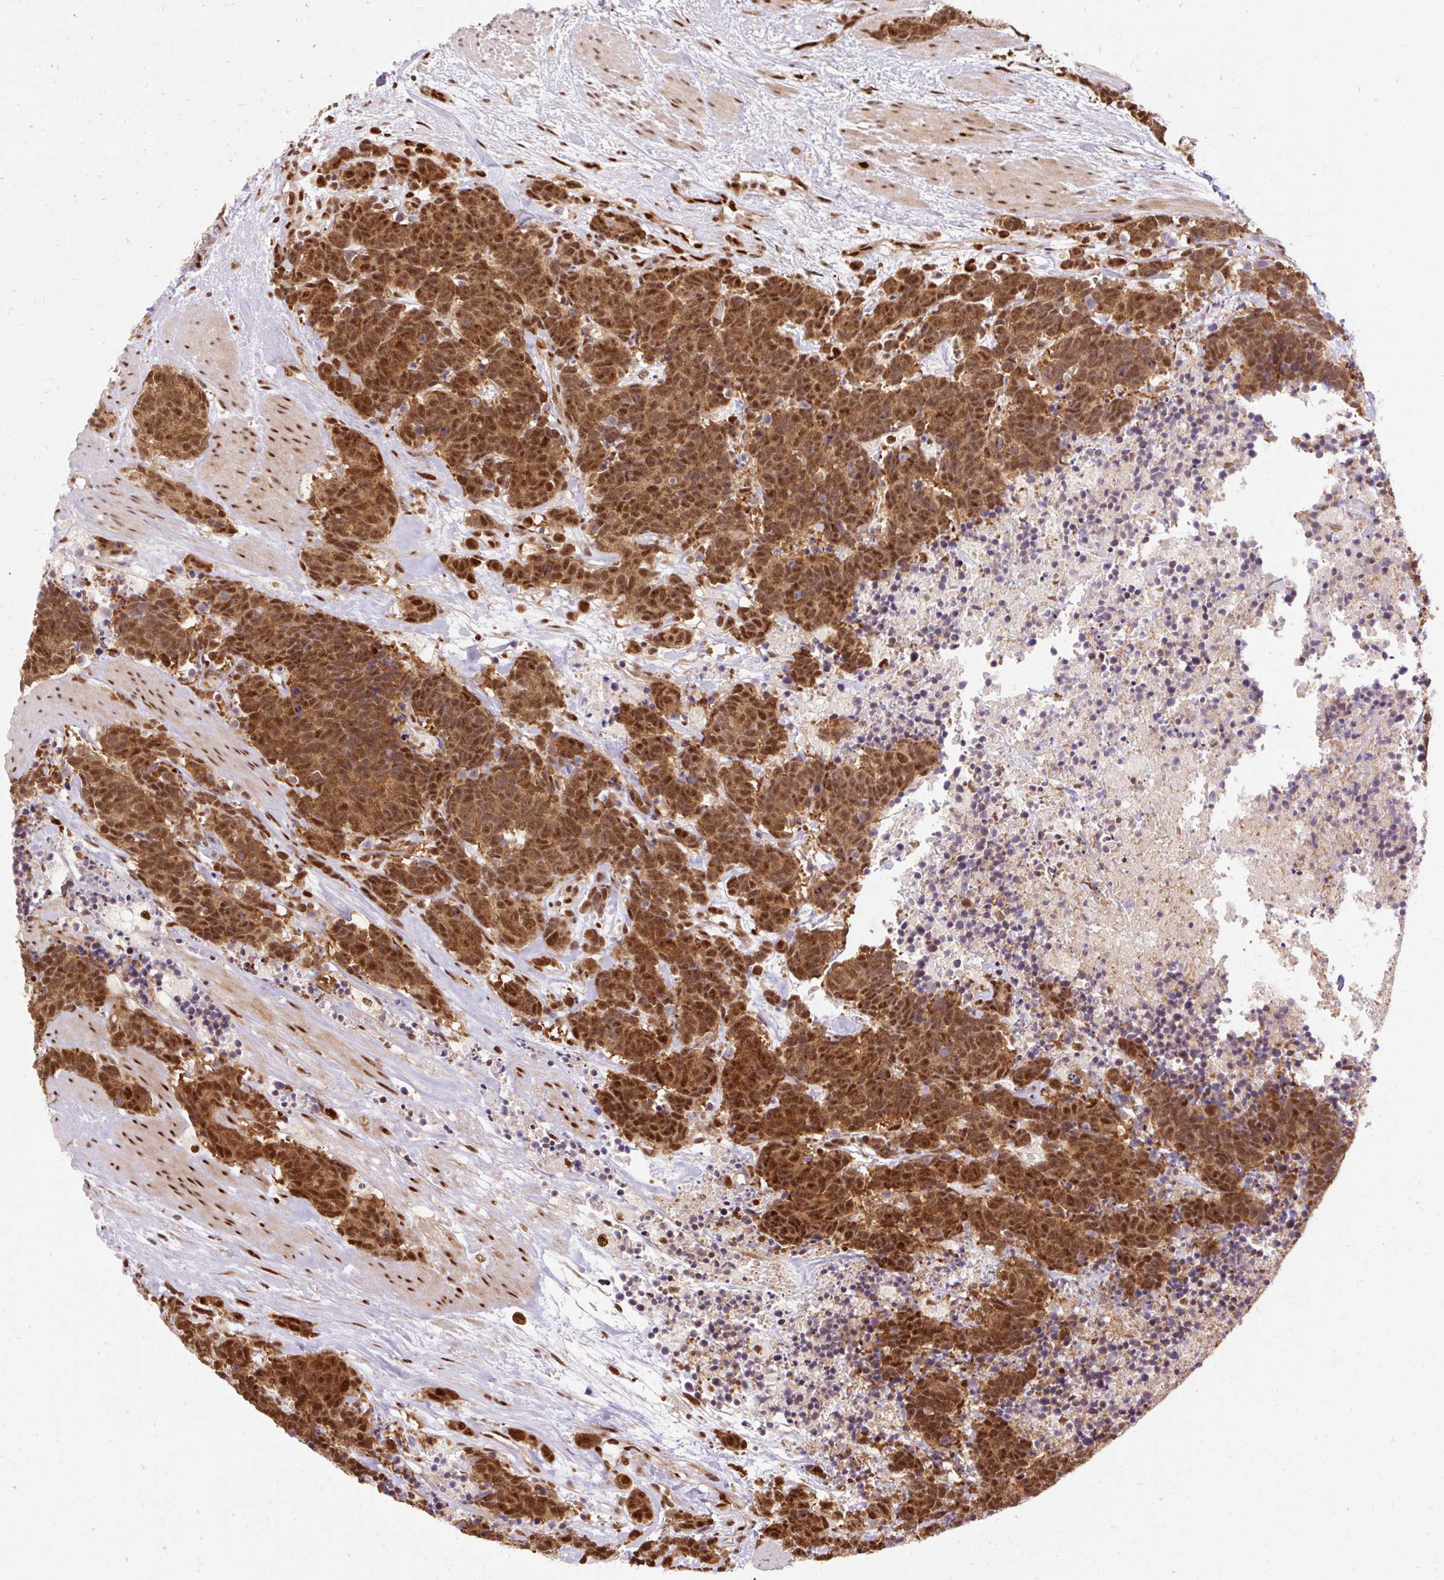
{"staining": {"intensity": "strong", "quantity": ">75%", "location": "cytoplasmic/membranous,nuclear"}, "tissue": "carcinoid", "cell_type": "Tumor cells", "image_type": "cancer", "snomed": [{"axis": "morphology", "description": "Carcinoma, NOS"}, {"axis": "morphology", "description": "Carcinoid, malignant, NOS"}, {"axis": "topography", "description": "Prostate"}], "caption": "A high-resolution image shows IHC staining of carcinoid, which reveals strong cytoplasmic/membranous and nuclear expression in about >75% of tumor cells.", "gene": "MECOM", "patient": {"sex": "male", "age": 57}}